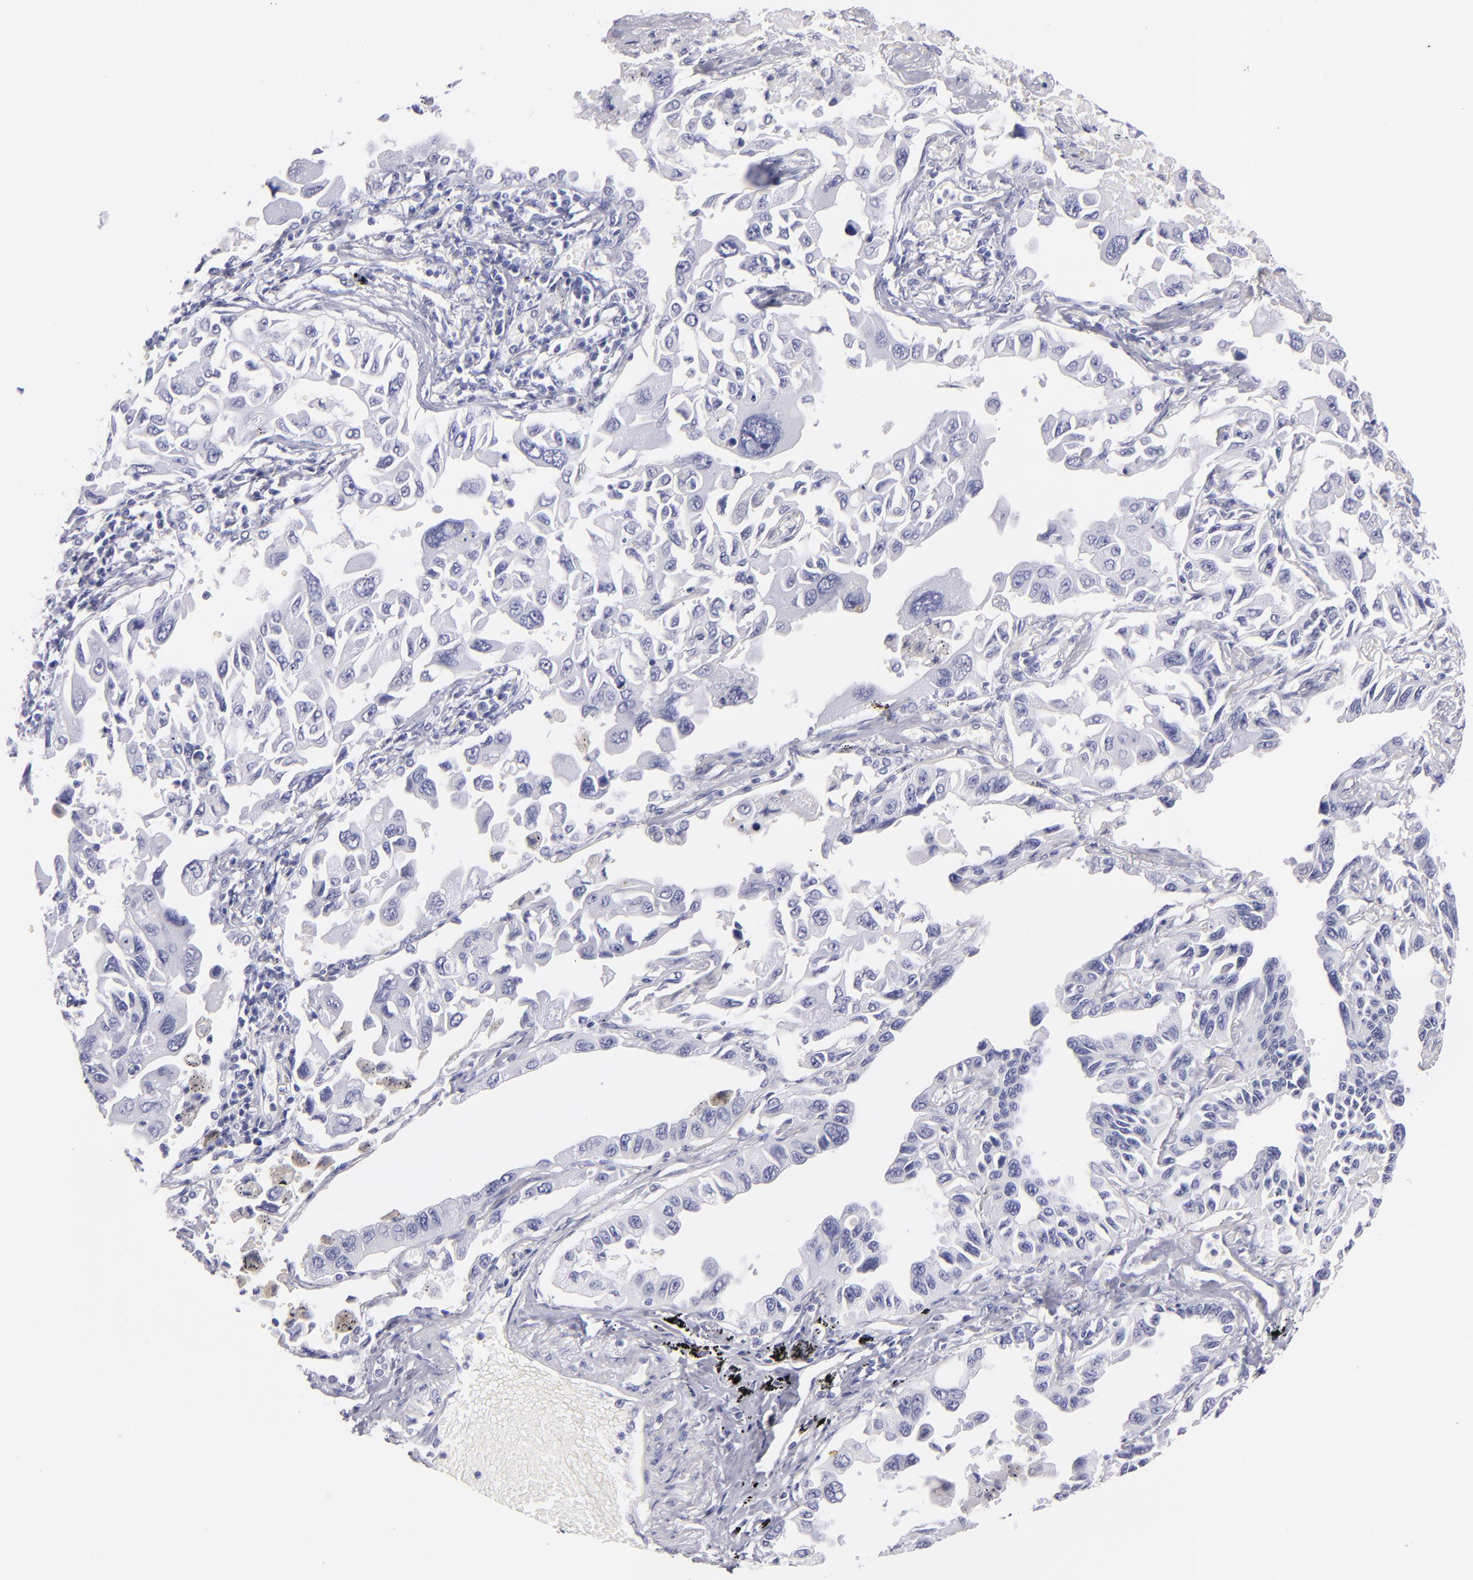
{"staining": {"intensity": "negative", "quantity": "none", "location": "none"}, "tissue": "lung cancer", "cell_type": "Tumor cells", "image_type": "cancer", "snomed": [{"axis": "morphology", "description": "Adenocarcinoma, NOS"}, {"axis": "topography", "description": "Lung"}], "caption": "Histopathology image shows no protein staining in tumor cells of adenocarcinoma (lung) tissue.", "gene": "PRPH", "patient": {"sex": "male", "age": 64}}